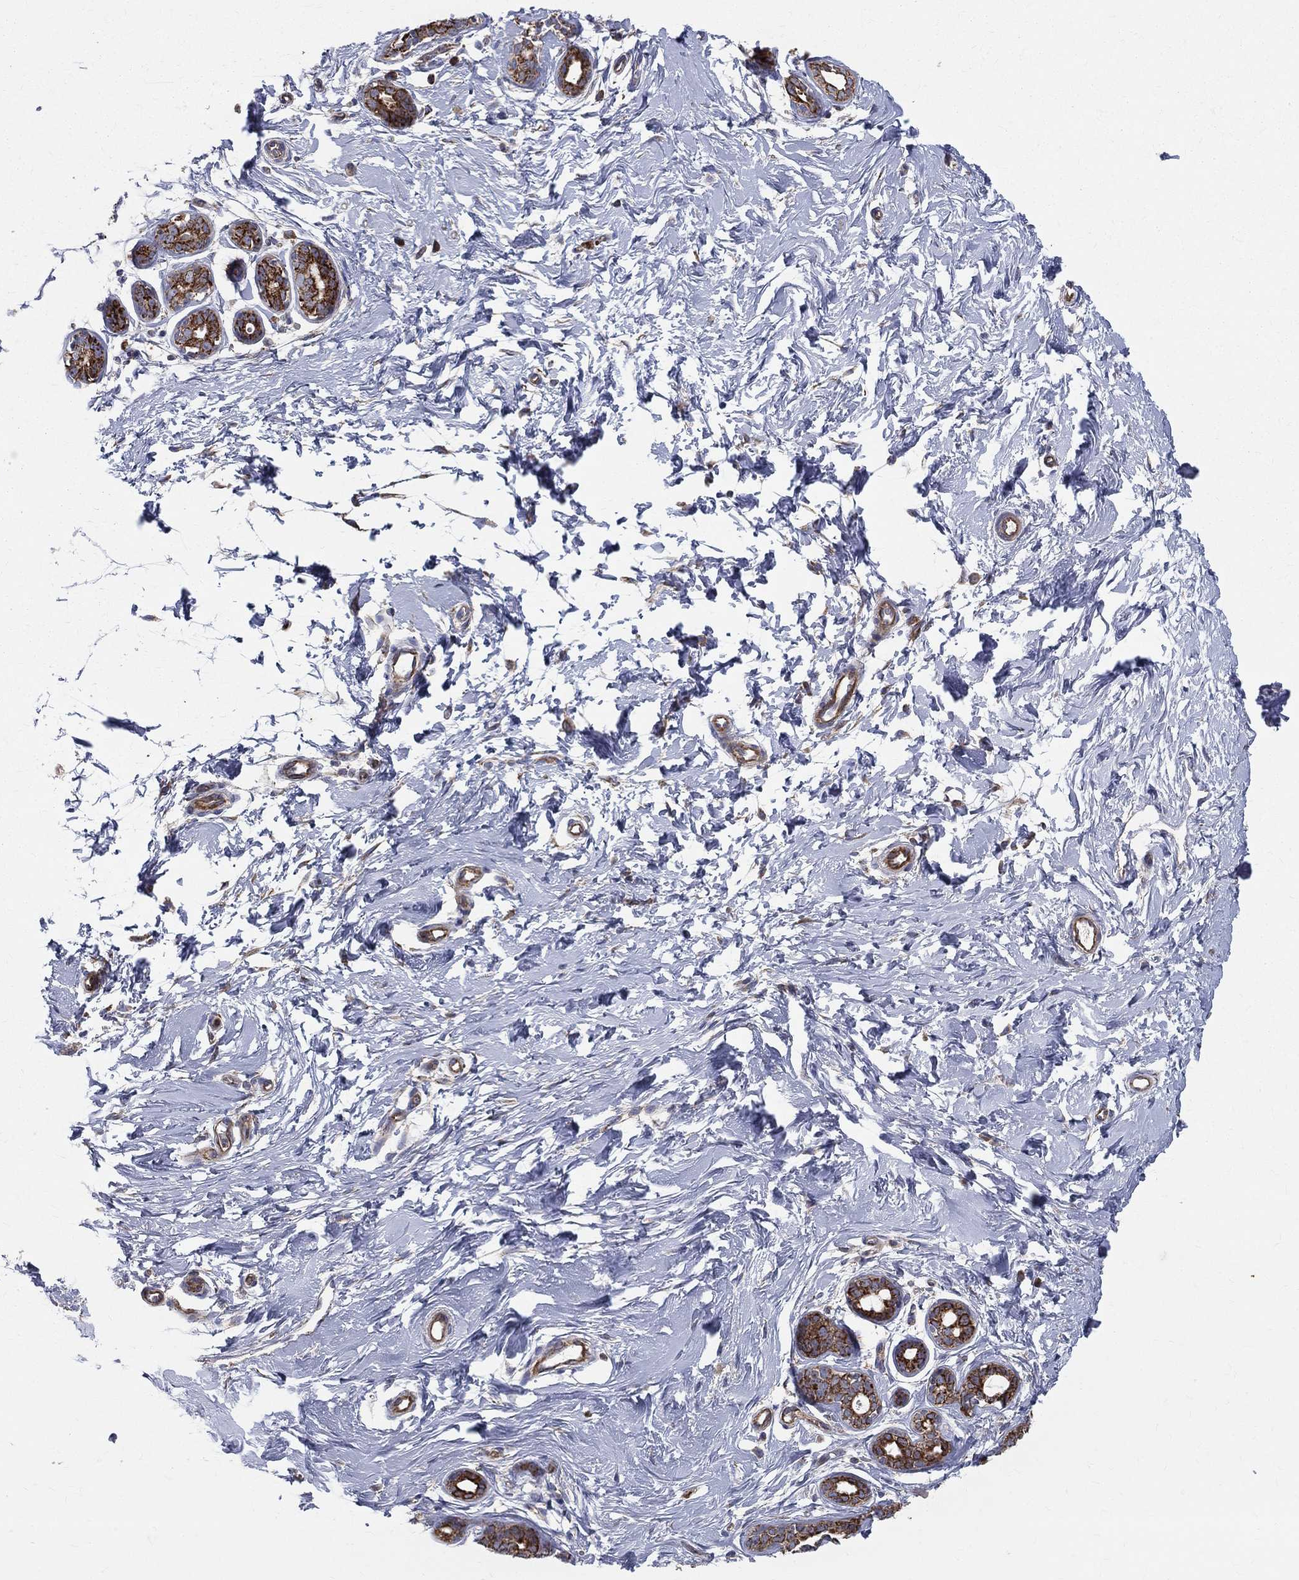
{"staining": {"intensity": "negative", "quantity": "none", "location": "none"}, "tissue": "breast", "cell_type": "Adipocytes", "image_type": "normal", "snomed": [{"axis": "morphology", "description": "Normal tissue, NOS"}, {"axis": "topography", "description": "Breast"}], "caption": "A histopathology image of breast stained for a protein reveals no brown staining in adipocytes. (DAB (3,3'-diaminobenzidine) IHC visualized using brightfield microscopy, high magnification).", "gene": "MIX23", "patient": {"sex": "female", "age": 37}}